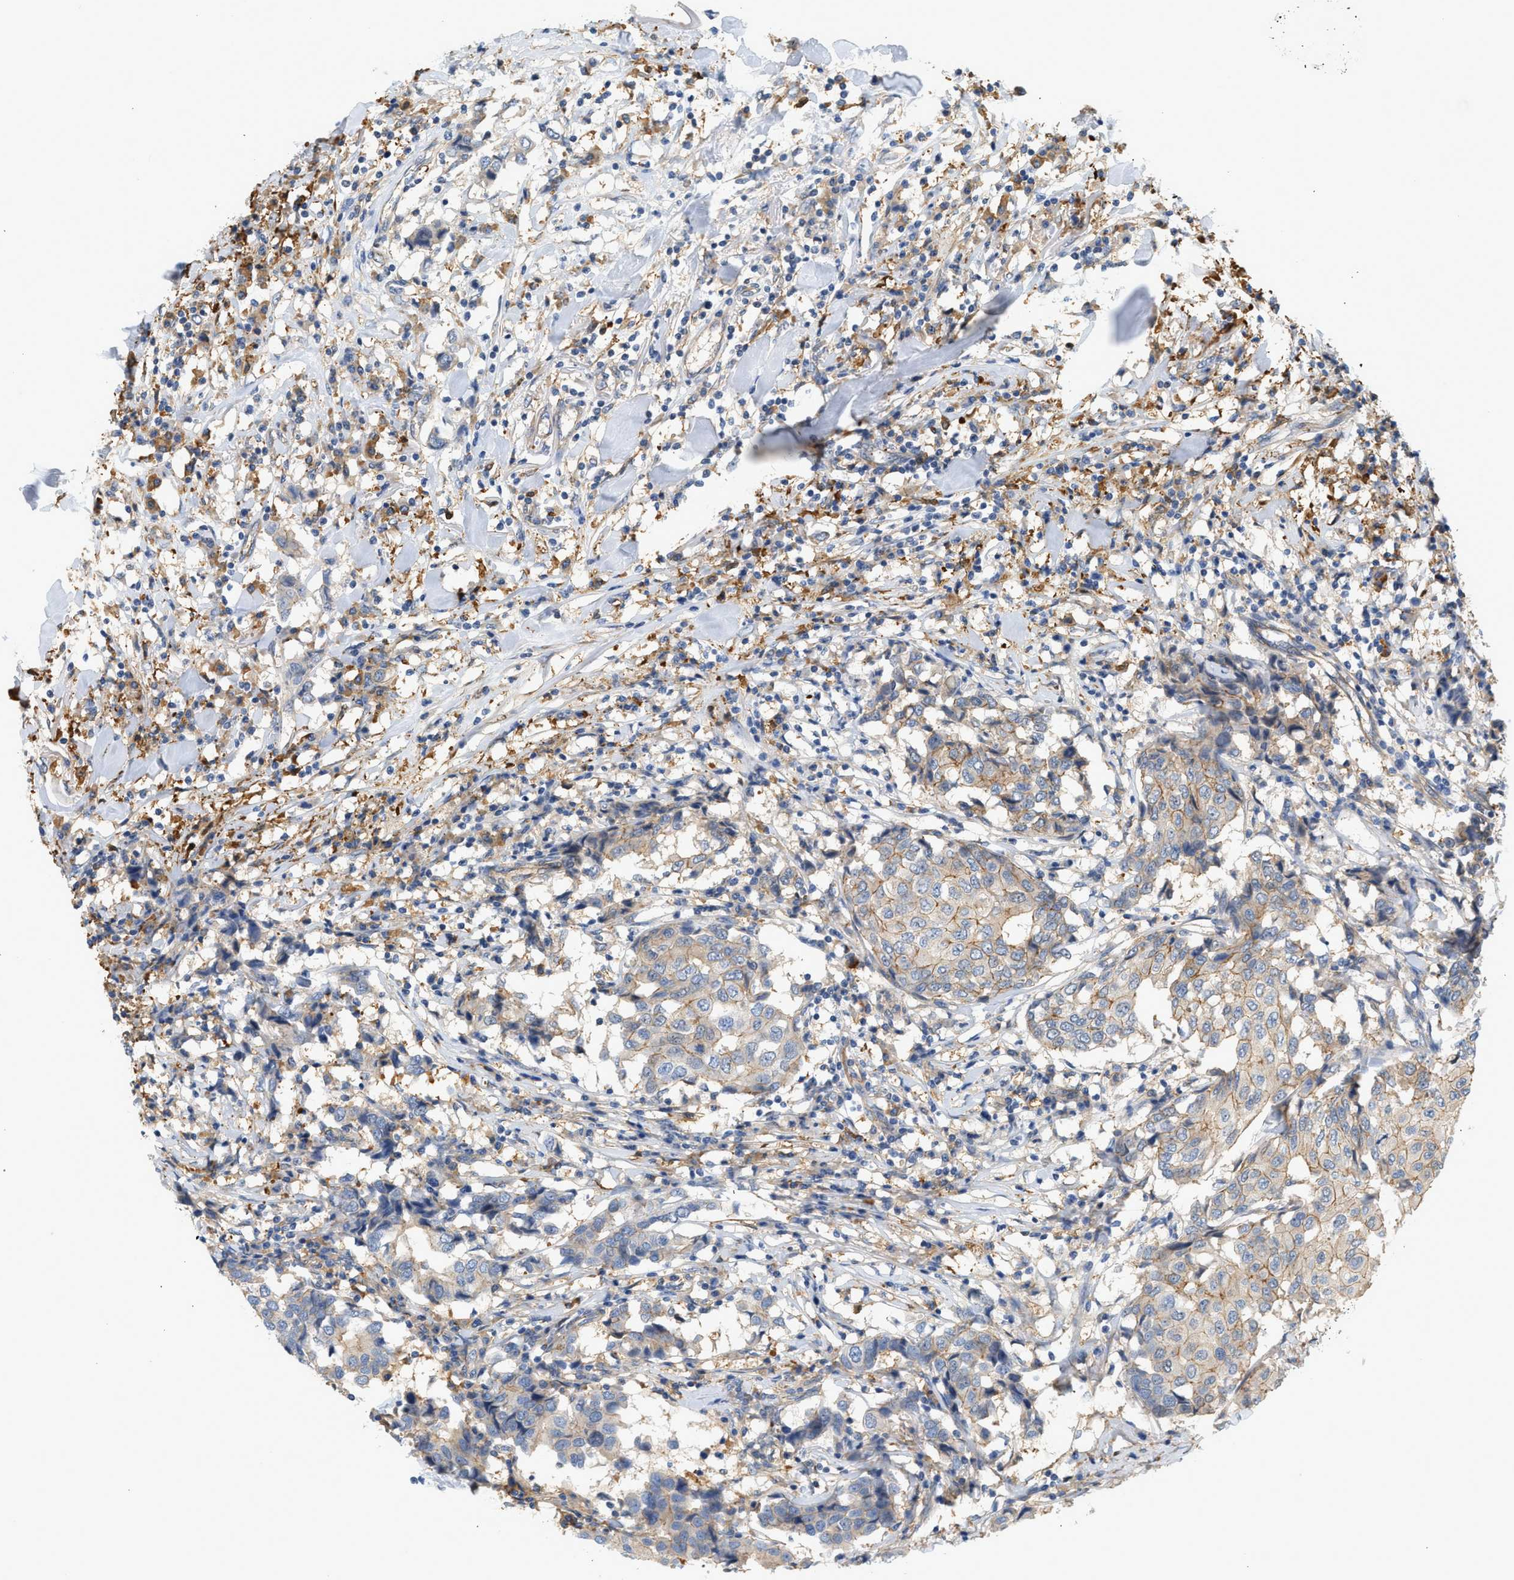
{"staining": {"intensity": "weak", "quantity": "25%-75%", "location": "cytoplasmic/membranous"}, "tissue": "breast cancer", "cell_type": "Tumor cells", "image_type": "cancer", "snomed": [{"axis": "morphology", "description": "Duct carcinoma"}, {"axis": "topography", "description": "Breast"}], "caption": "DAB (3,3'-diaminobenzidine) immunohistochemical staining of human intraductal carcinoma (breast) displays weak cytoplasmic/membranous protein positivity in approximately 25%-75% of tumor cells. The protein of interest is shown in brown color, while the nuclei are stained blue.", "gene": "CTXN1", "patient": {"sex": "female", "age": 80}}